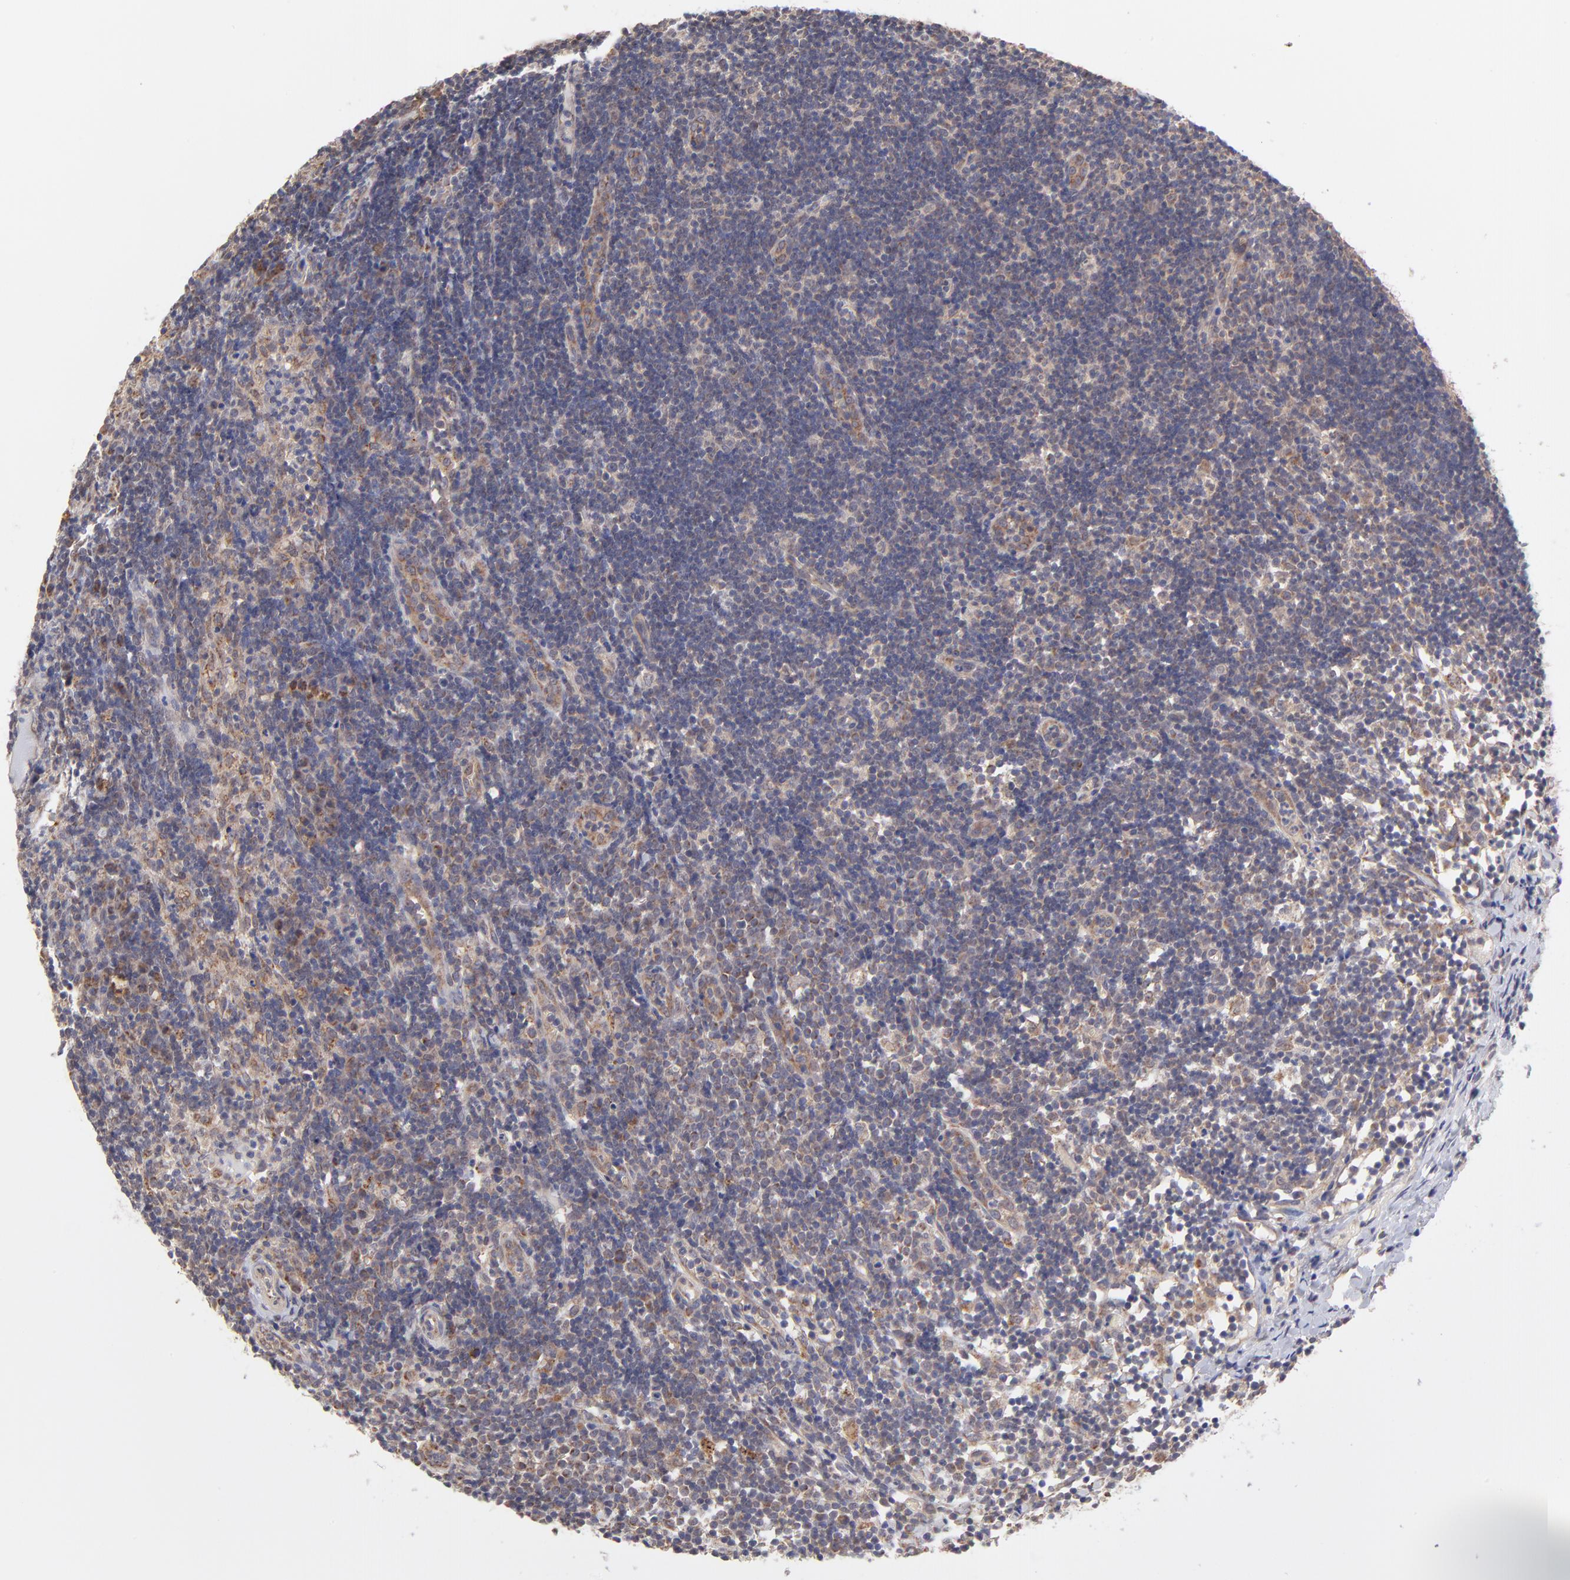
{"staining": {"intensity": "moderate", "quantity": "25%-75%", "location": "cytoplasmic/membranous"}, "tissue": "lymph node", "cell_type": "Non-germinal center cells", "image_type": "normal", "snomed": [{"axis": "morphology", "description": "Normal tissue, NOS"}, {"axis": "morphology", "description": "Inflammation, NOS"}, {"axis": "topography", "description": "Lymph node"}, {"axis": "topography", "description": "Salivary gland"}], "caption": "Immunohistochemistry (IHC) of normal human lymph node displays medium levels of moderate cytoplasmic/membranous positivity in approximately 25%-75% of non-germinal center cells. The staining was performed using DAB to visualize the protein expression in brown, while the nuclei were stained in blue with hematoxylin (Magnification: 20x).", "gene": "UBE2H", "patient": {"sex": "male", "age": 3}}